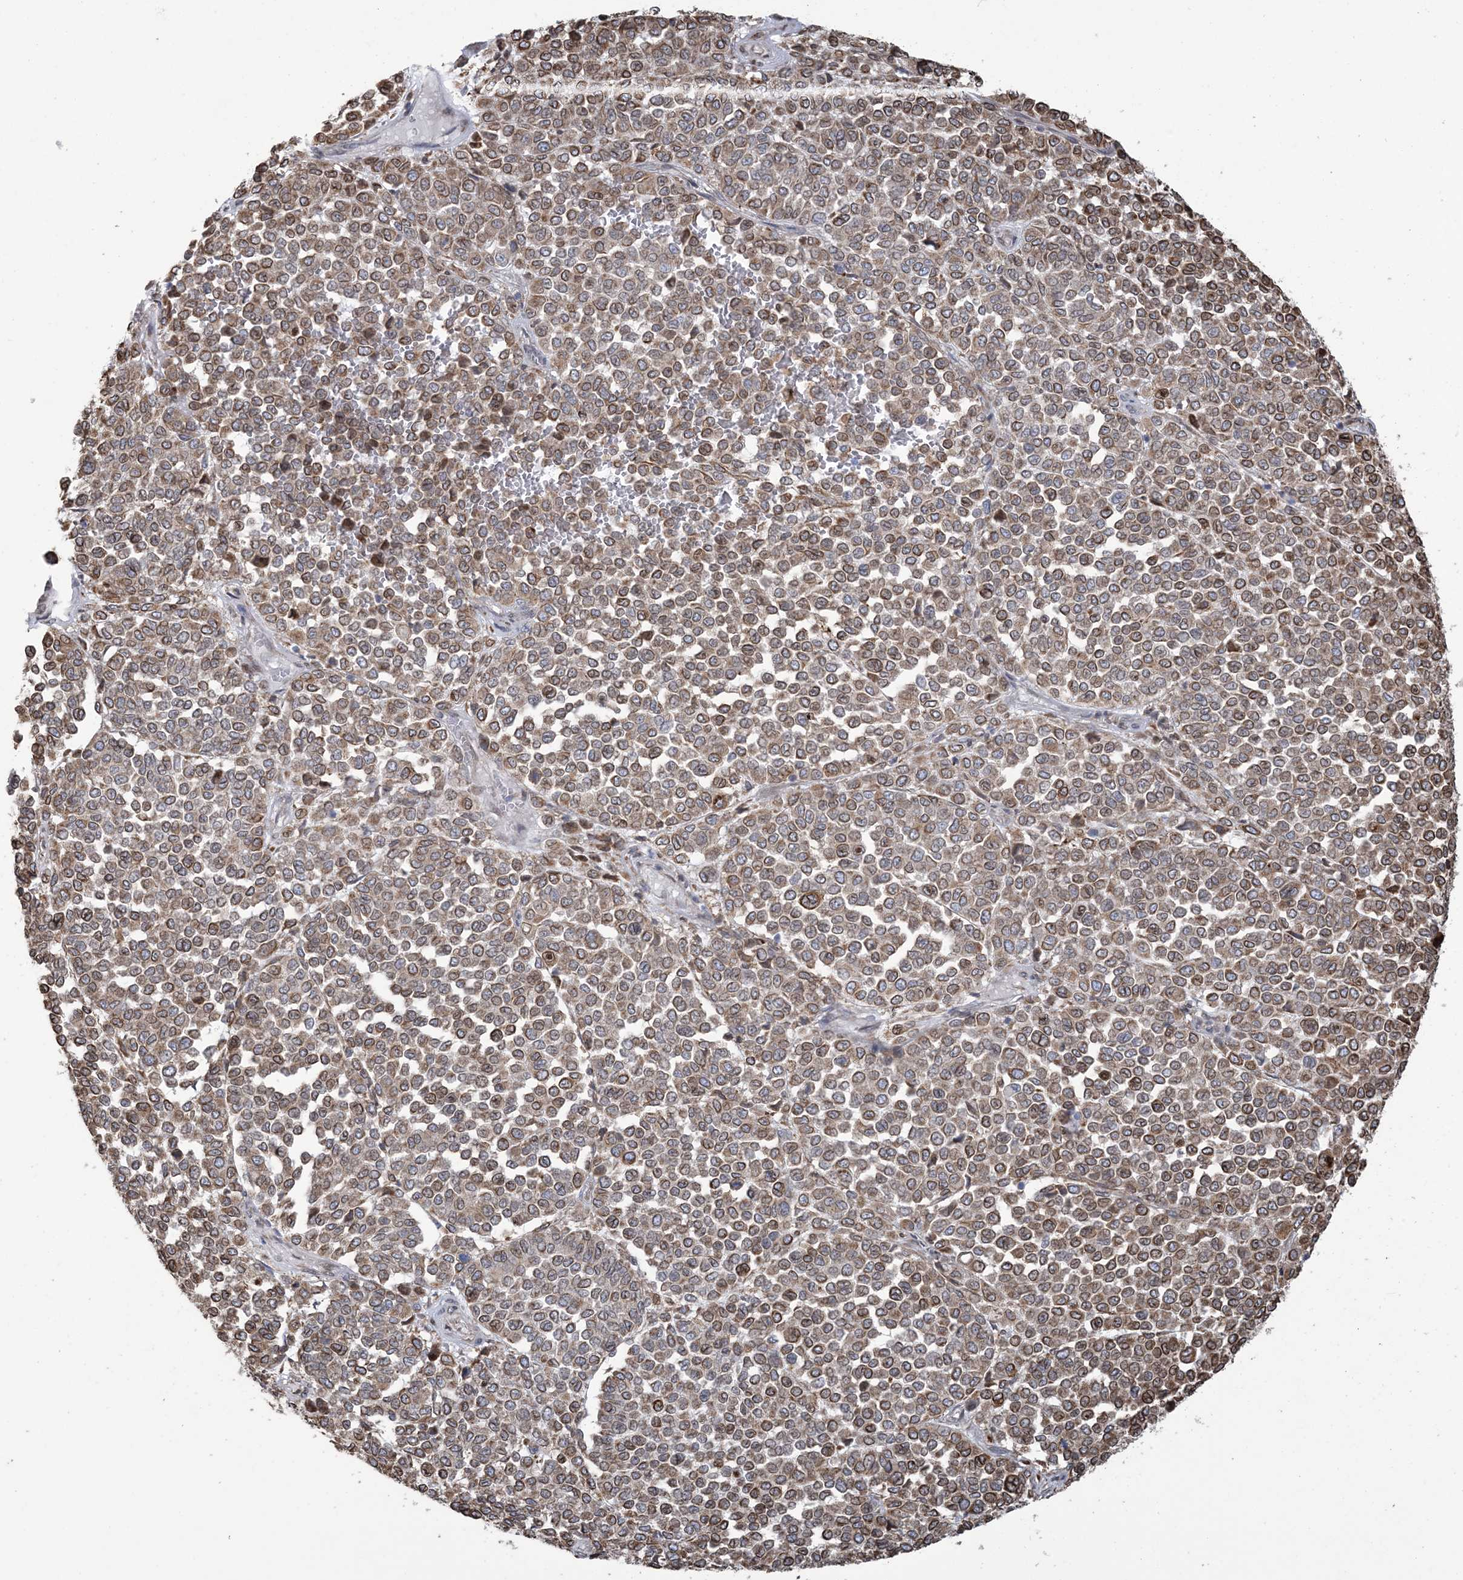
{"staining": {"intensity": "moderate", "quantity": ">75%", "location": "cytoplasmic/membranous"}, "tissue": "melanoma", "cell_type": "Tumor cells", "image_type": "cancer", "snomed": [{"axis": "morphology", "description": "Malignant melanoma, Metastatic site"}, {"axis": "topography", "description": "Pancreas"}], "caption": "Protein staining of malignant melanoma (metastatic site) tissue reveals moderate cytoplasmic/membranous expression in about >75% of tumor cells.", "gene": "SHANK1", "patient": {"sex": "female", "age": 30}}